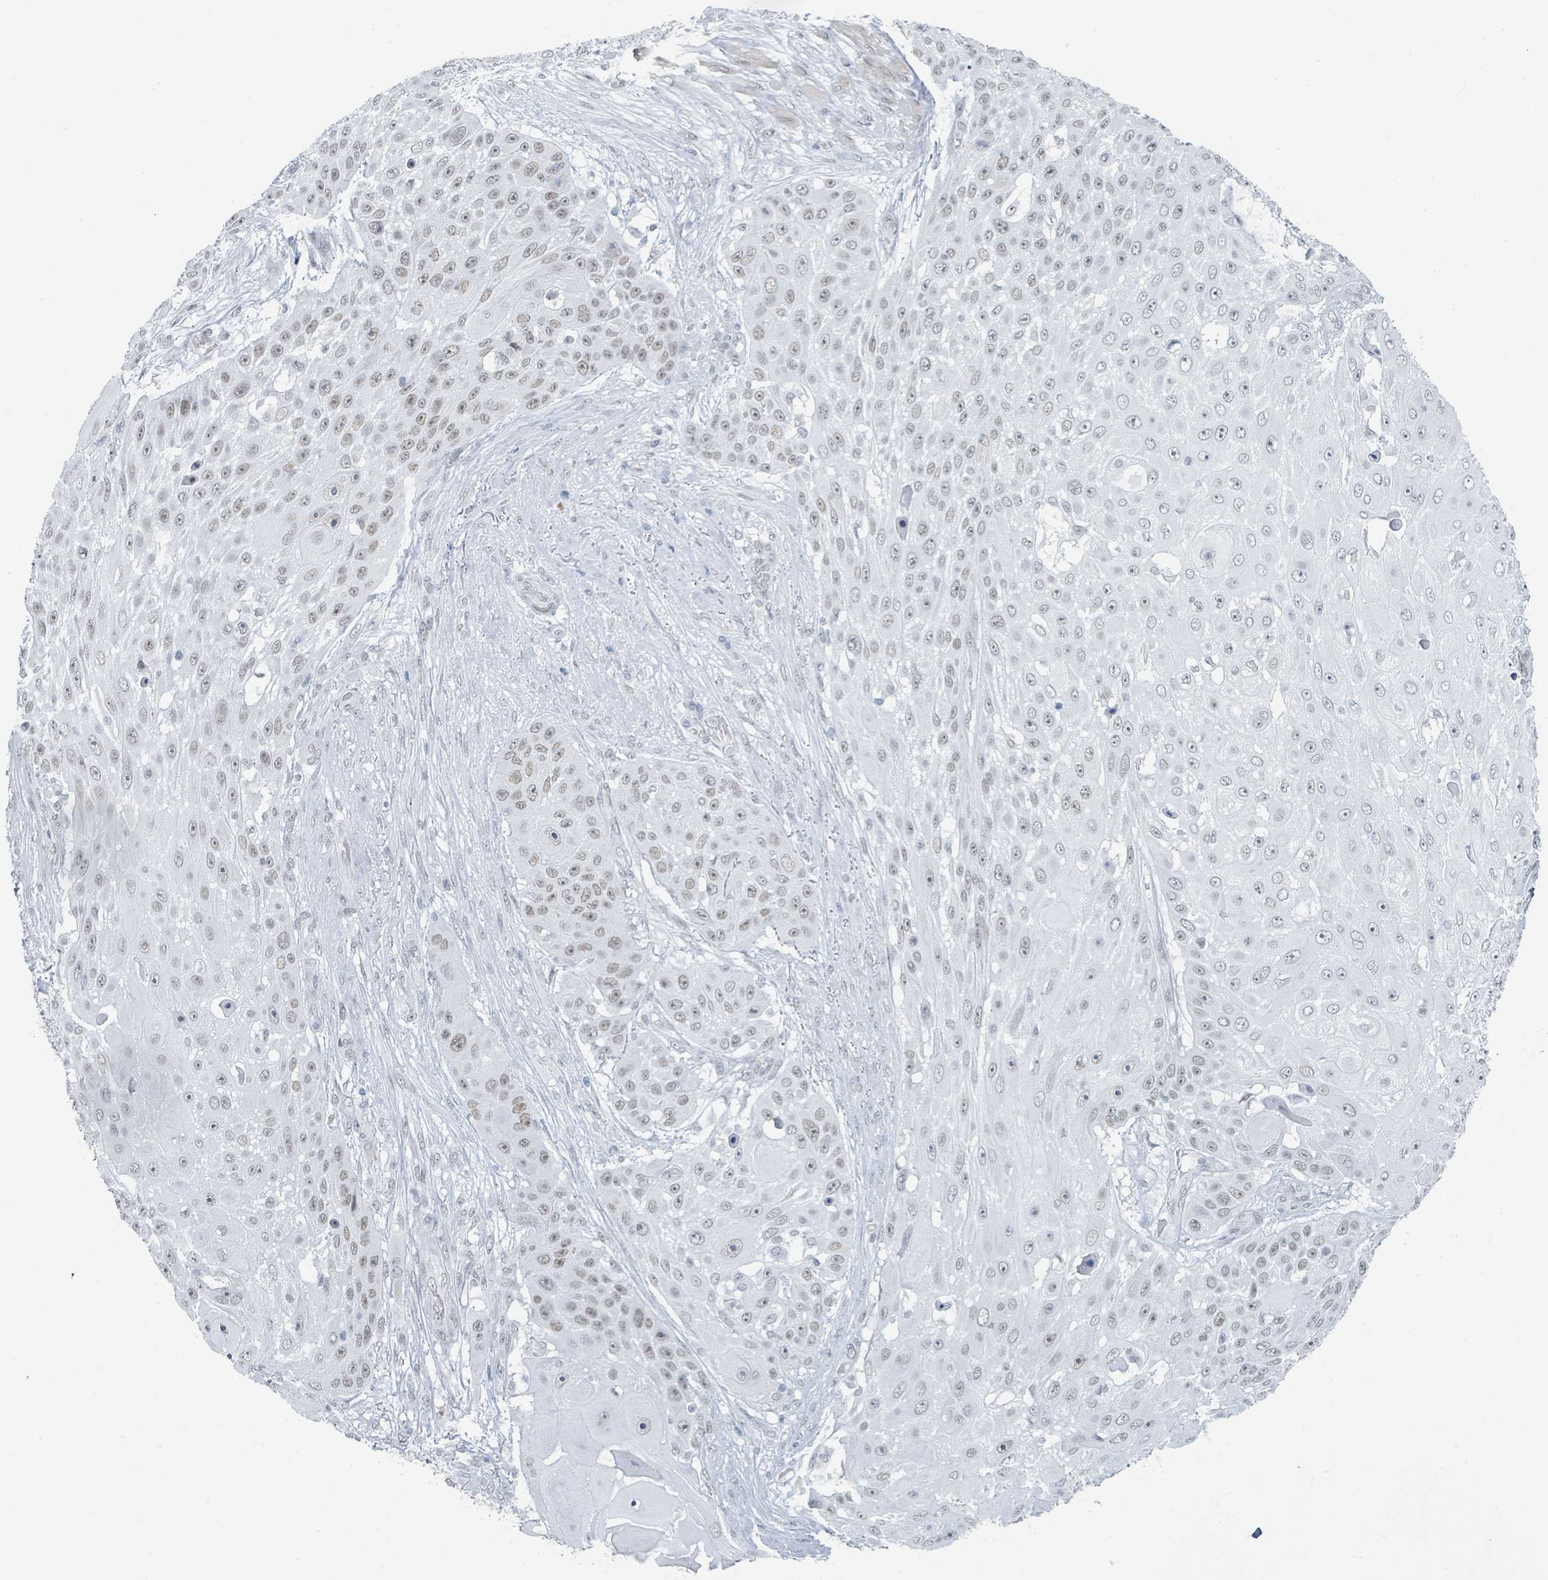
{"staining": {"intensity": "moderate", "quantity": ">75%", "location": "nuclear"}, "tissue": "skin cancer", "cell_type": "Tumor cells", "image_type": "cancer", "snomed": [{"axis": "morphology", "description": "Squamous cell carcinoma, NOS"}, {"axis": "topography", "description": "Skin"}], "caption": "Skin cancer (squamous cell carcinoma) was stained to show a protein in brown. There is medium levels of moderate nuclear expression in approximately >75% of tumor cells.", "gene": "EHMT2", "patient": {"sex": "female", "age": 86}}